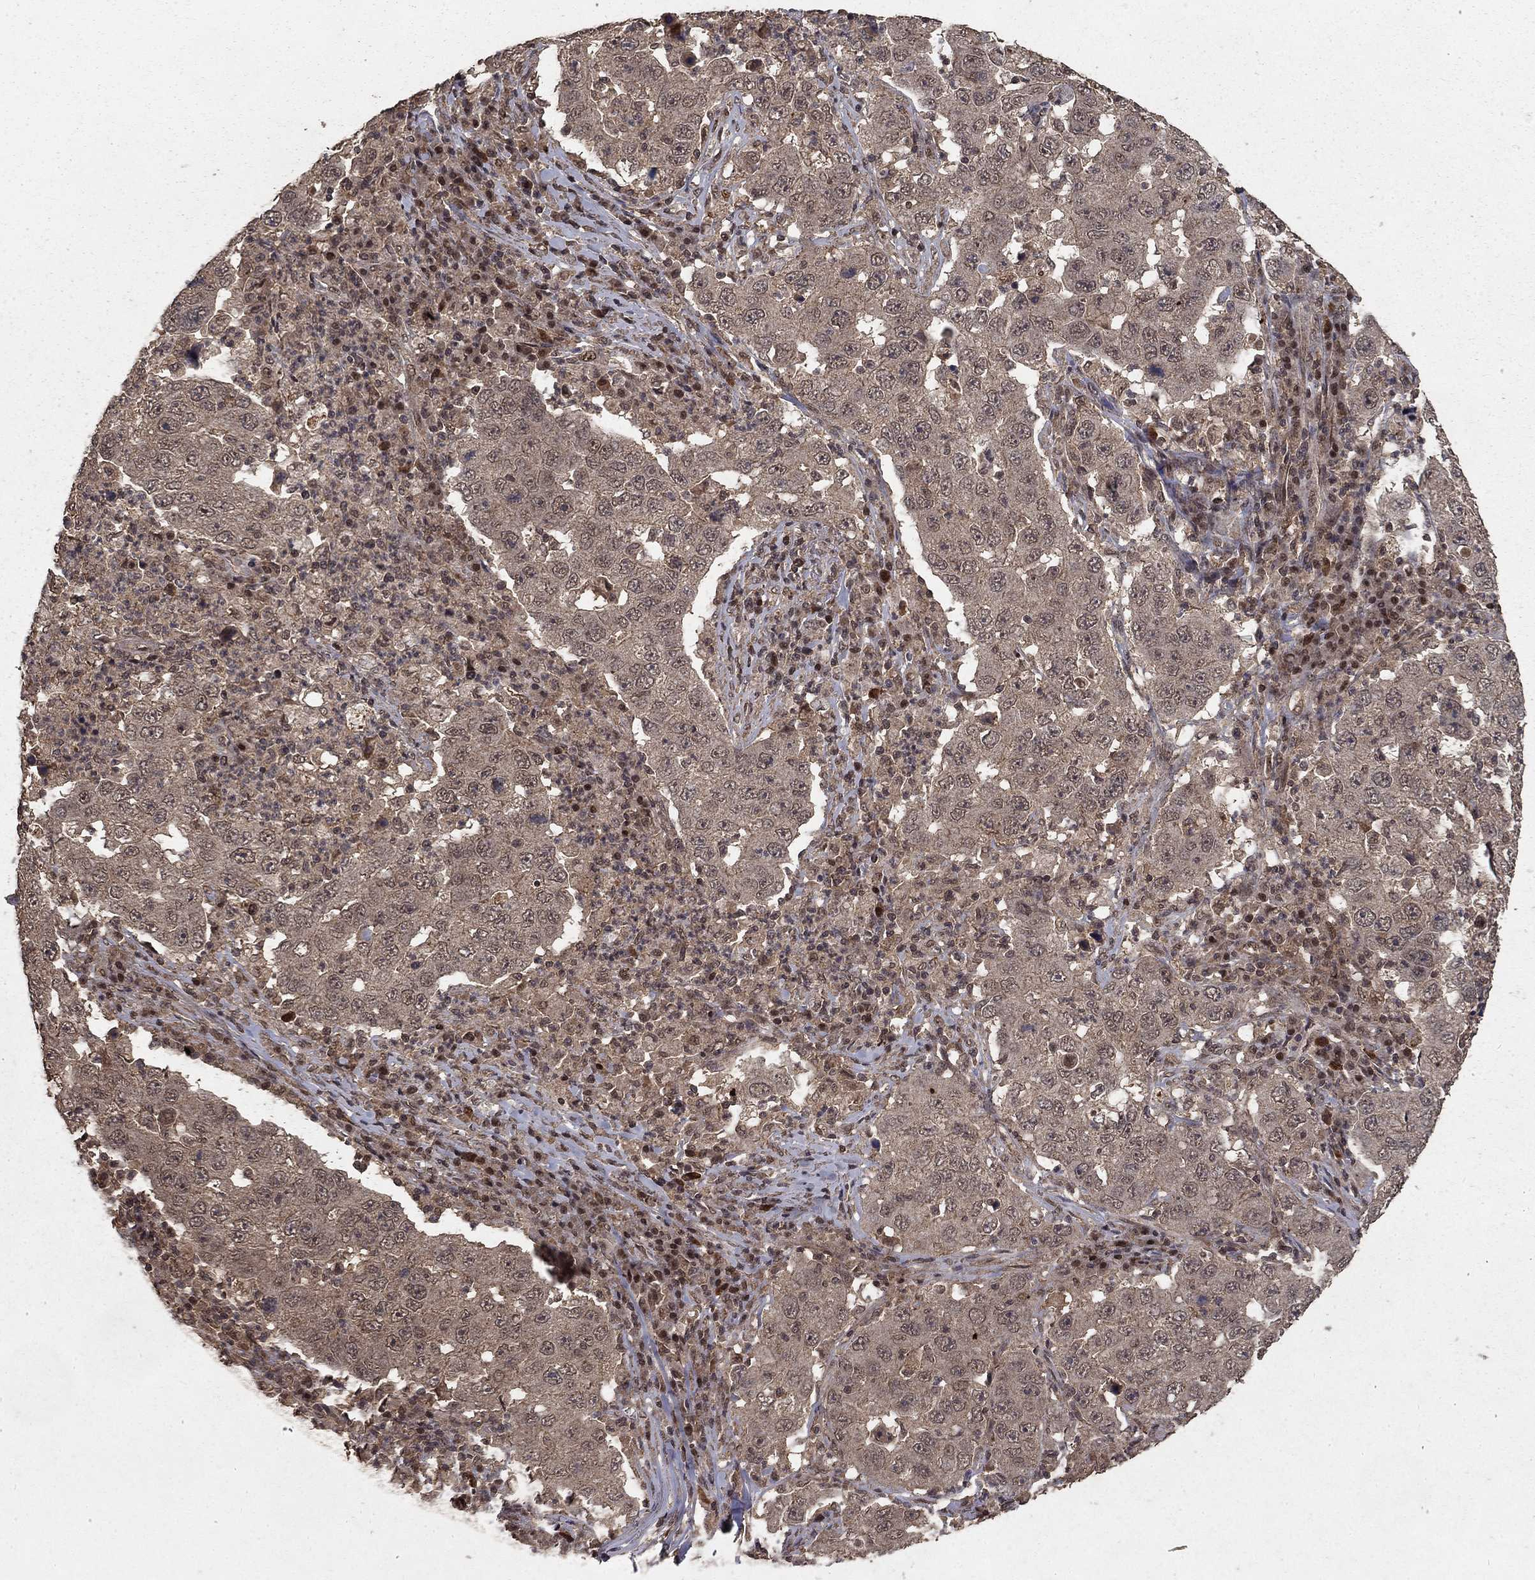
{"staining": {"intensity": "weak", "quantity": ">75%", "location": "cytoplasmic/membranous"}, "tissue": "lung cancer", "cell_type": "Tumor cells", "image_type": "cancer", "snomed": [{"axis": "morphology", "description": "Adenocarcinoma, NOS"}, {"axis": "topography", "description": "Lung"}], "caption": "DAB immunohistochemical staining of human adenocarcinoma (lung) reveals weak cytoplasmic/membranous protein expression in approximately >75% of tumor cells. Immunohistochemistry (ihc) stains the protein in brown and the nuclei are stained blue.", "gene": "PRDM1", "patient": {"sex": "male", "age": 73}}